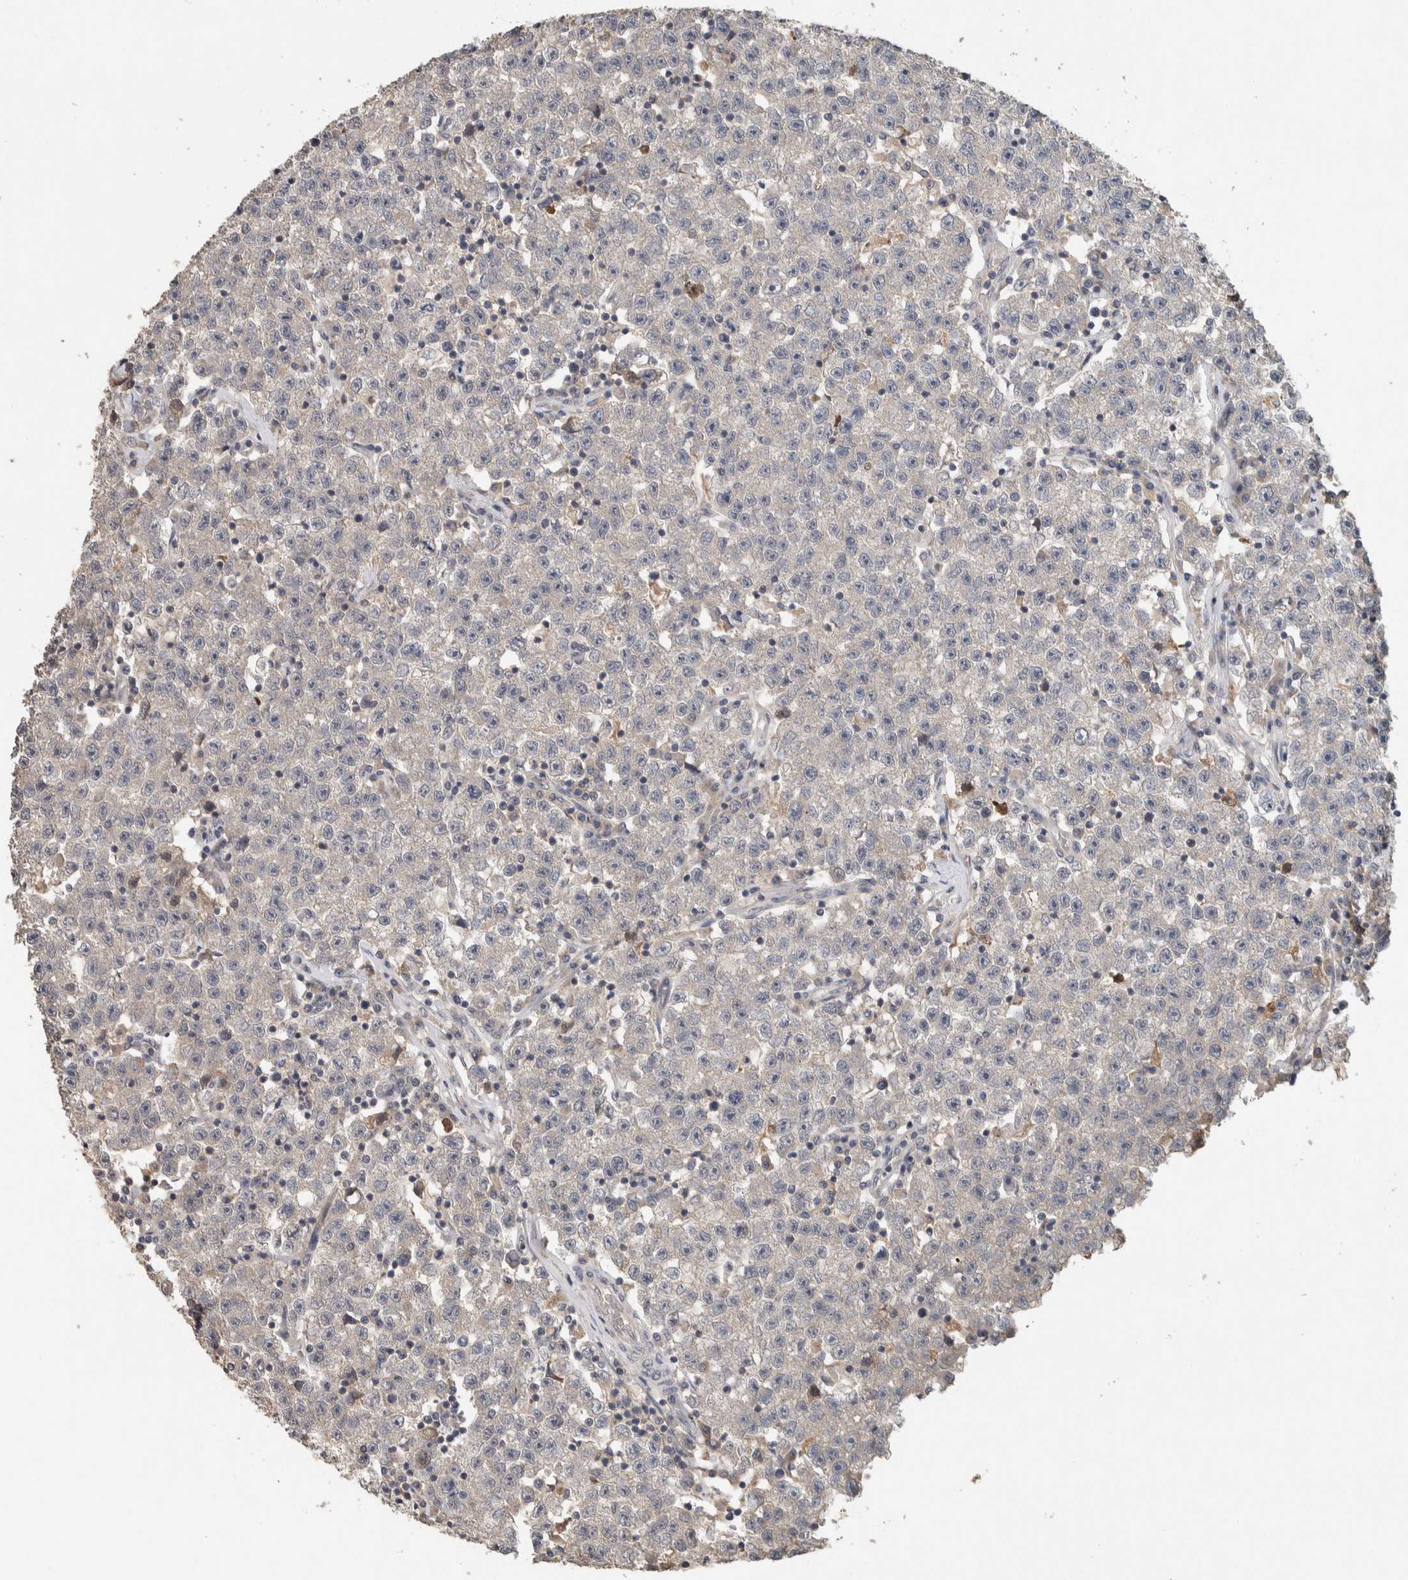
{"staining": {"intensity": "negative", "quantity": "none", "location": "none"}, "tissue": "testis cancer", "cell_type": "Tumor cells", "image_type": "cancer", "snomed": [{"axis": "morphology", "description": "Seminoma, NOS"}, {"axis": "topography", "description": "Testis"}], "caption": "This is an immunohistochemistry (IHC) image of testis cancer (seminoma). There is no positivity in tumor cells.", "gene": "CYSRT1", "patient": {"sex": "male", "age": 22}}